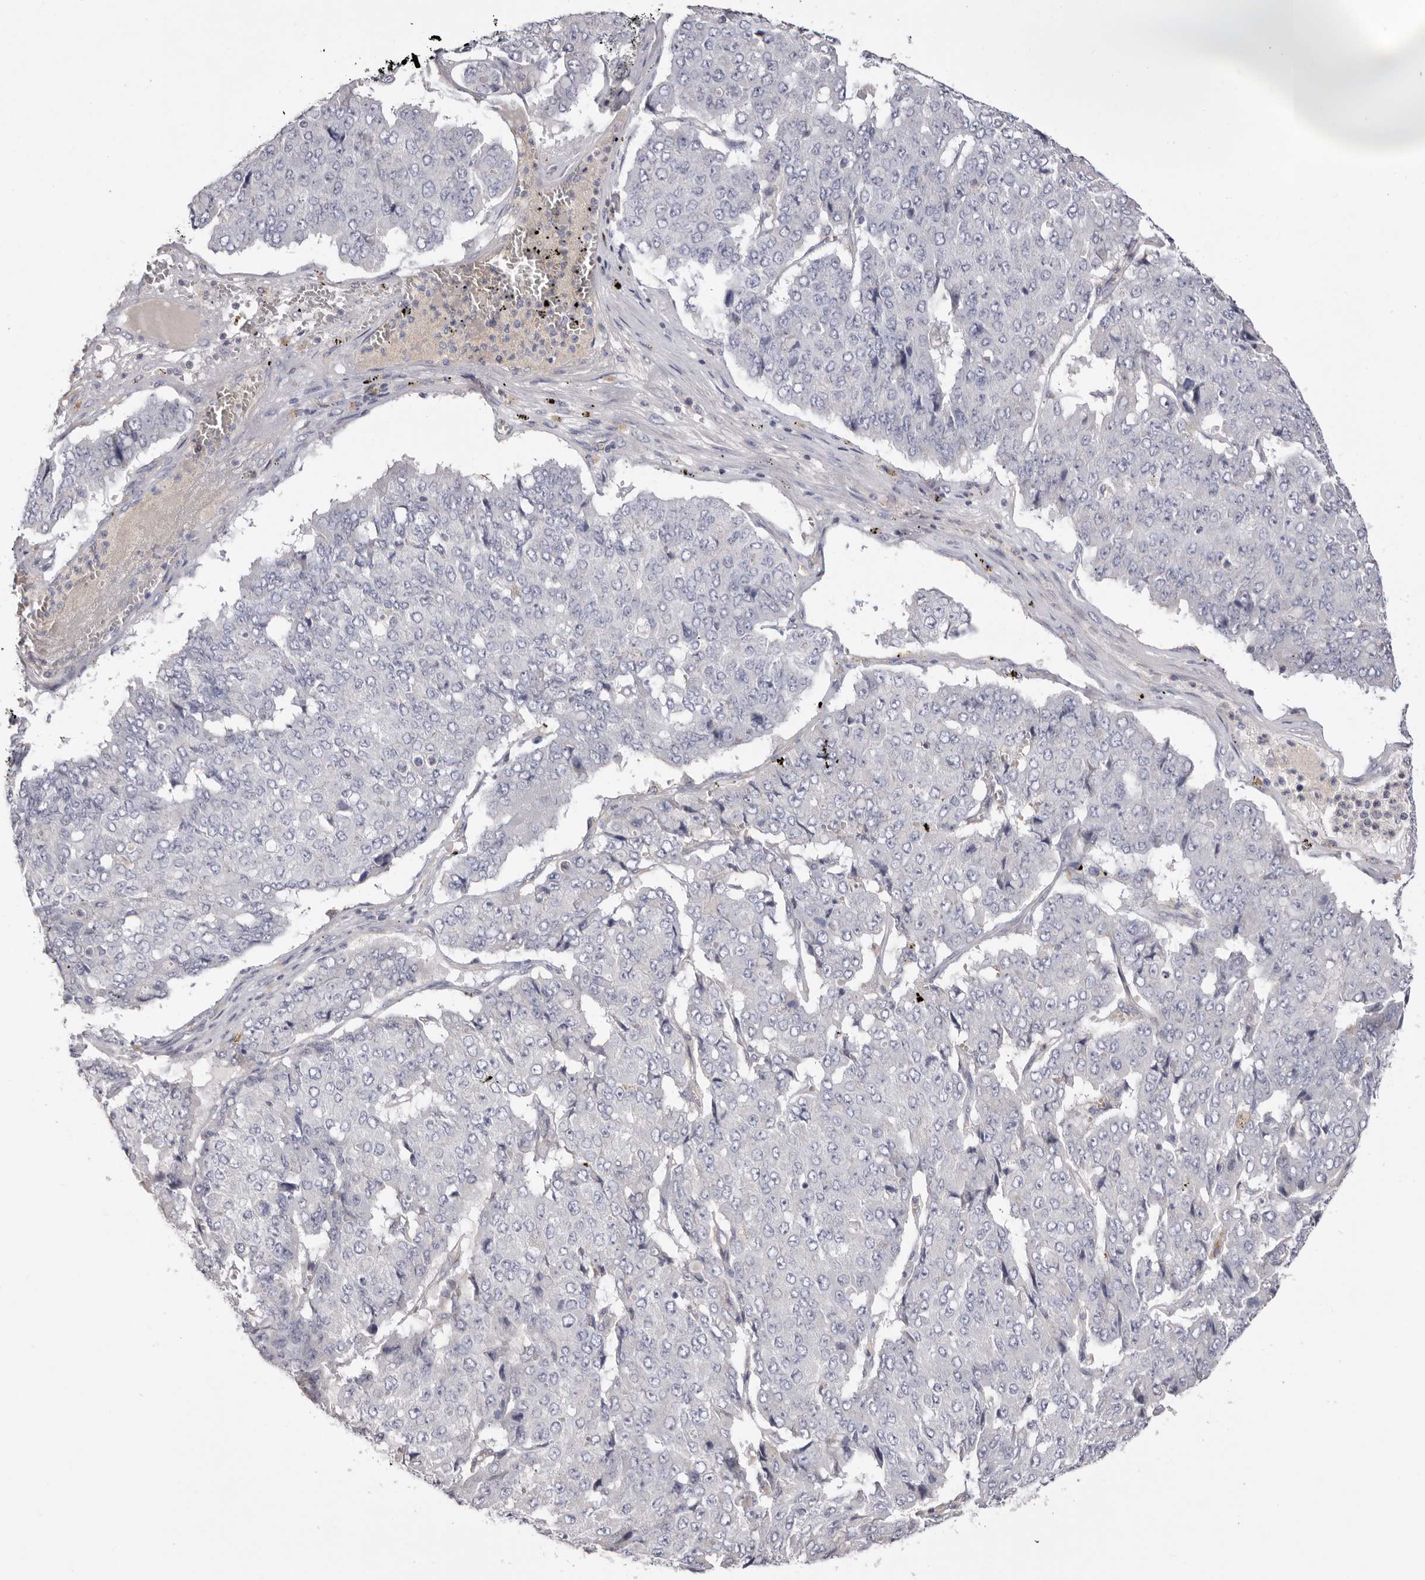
{"staining": {"intensity": "negative", "quantity": "none", "location": "none"}, "tissue": "pancreatic cancer", "cell_type": "Tumor cells", "image_type": "cancer", "snomed": [{"axis": "morphology", "description": "Adenocarcinoma, NOS"}, {"axis": "topography", "description": "Pancreas"}], "caption": "The IHC micrograph has no significant expression in tumor cells of pancreatic adenocarcinoma tissue.", "gene": "S1PR5", "patient": {"sex": "male", "age": 50}}